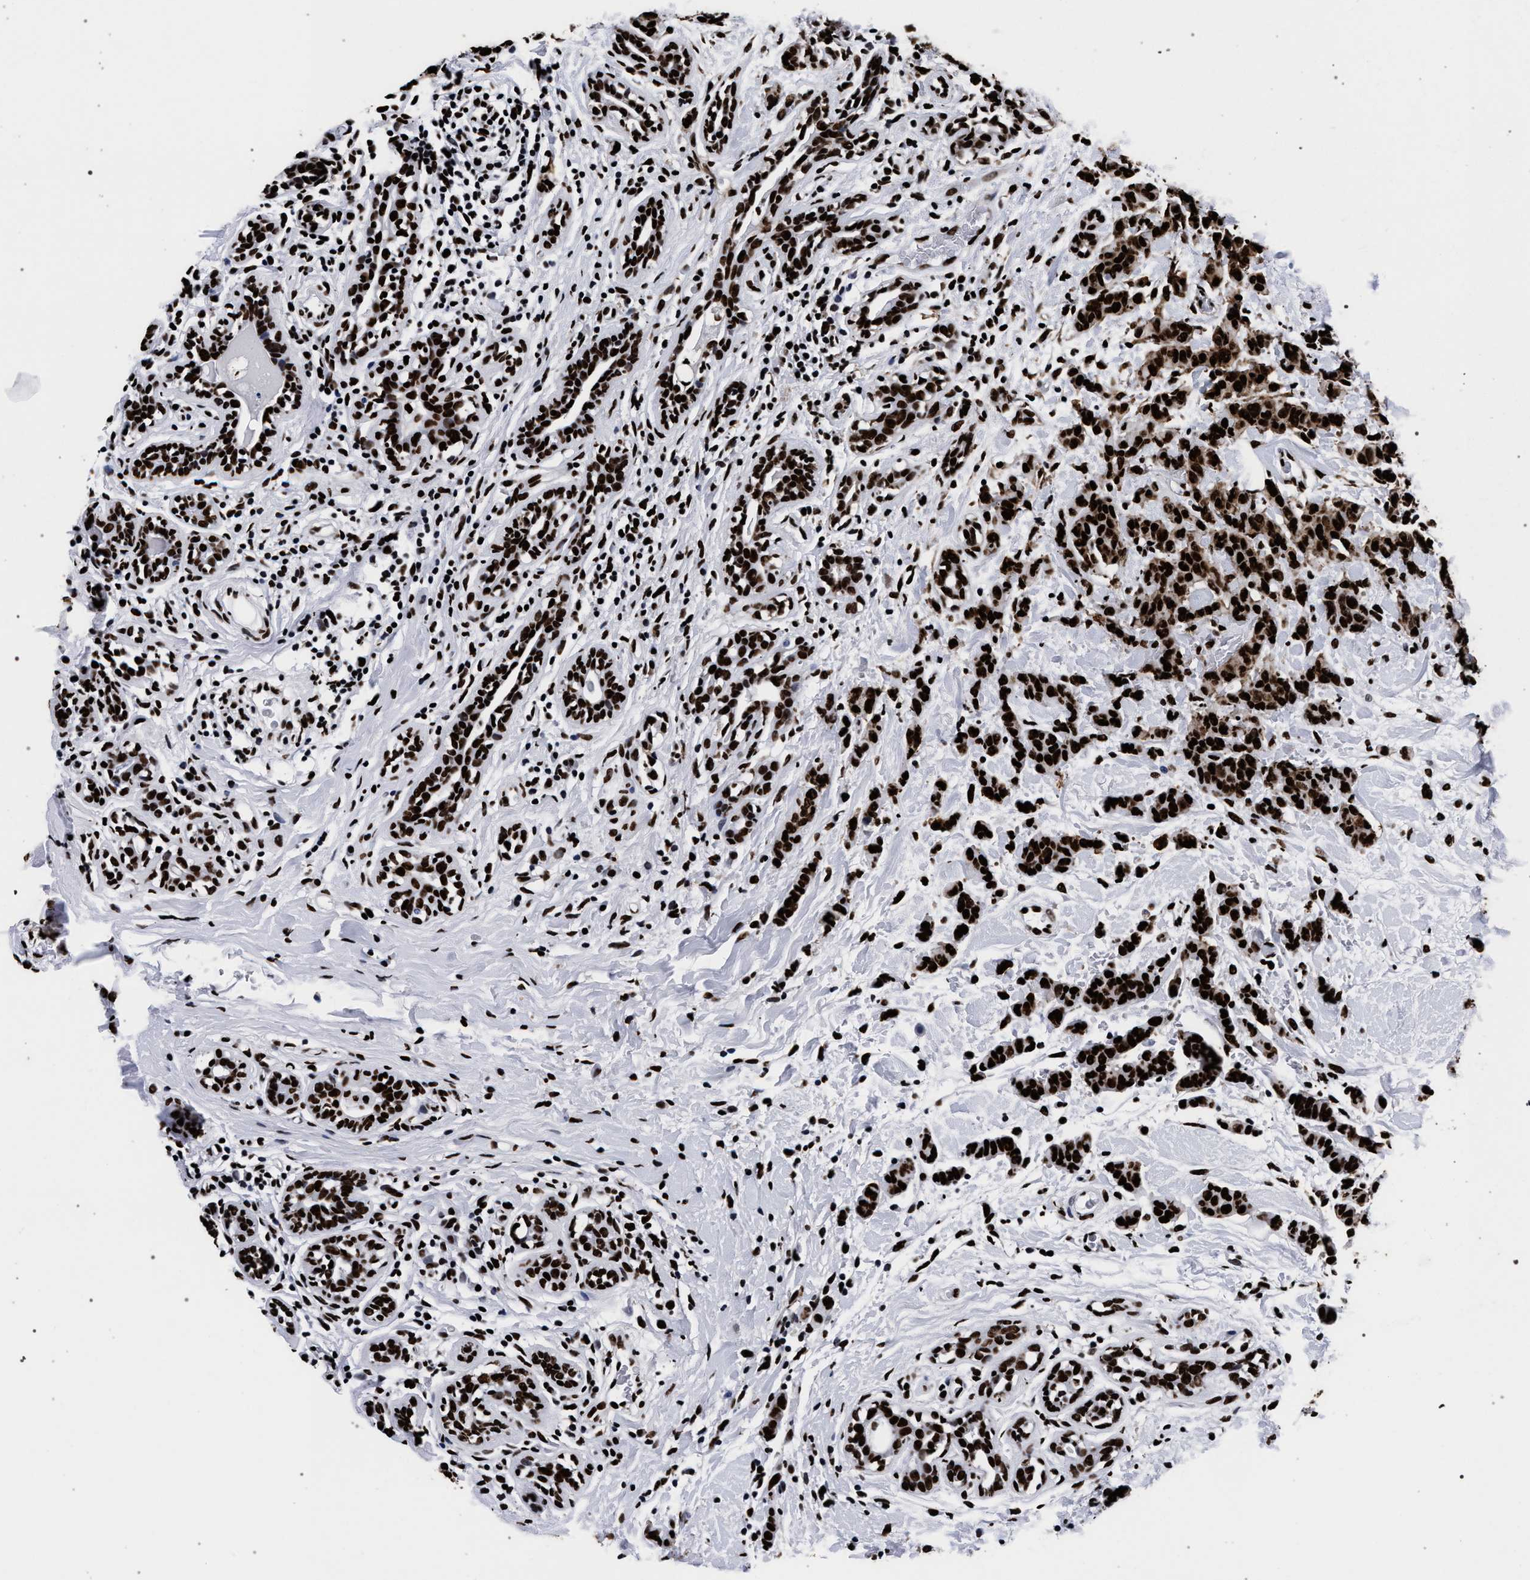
{"staining": {"intensity": "strong", "quantity": ">75%", "location": "nuclear"}, "tissue": "breast cancer", "cell_type": "Tumor cells", "image_type": "cancer", "snomed": [{"axis": "morphology", "description": "Normal tissue, NOS"}, {"axis": "morphology", "description": "Duct carcinoma"}, {"axis": "topography", "description": "Breast"}], "caption": "Immunohistochemical staining of breast cancer demonstrates high levels of strong nuclear expression in approximately >75% of tumor cells.", "gene": "HNRNPA1", "patient": {"sex": "female", "age": 40}}